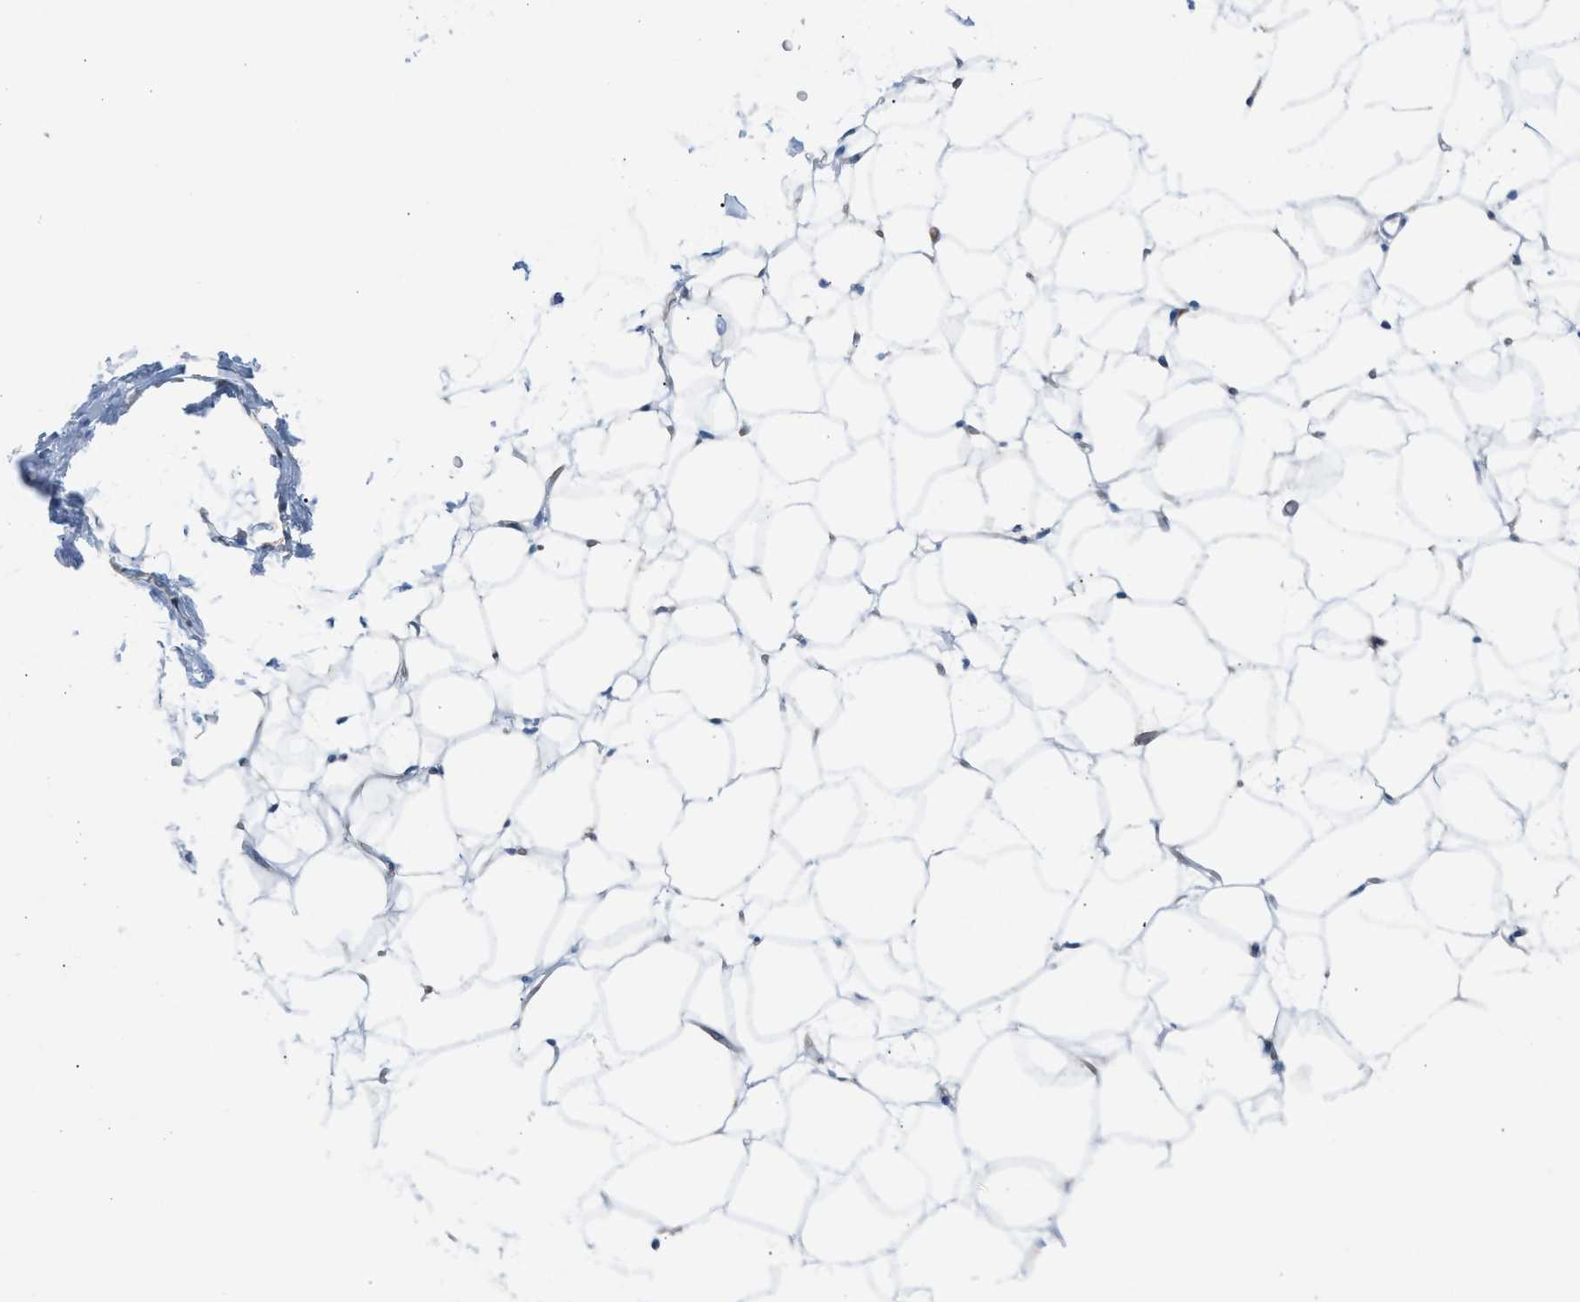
{"staining": {"intensity": "negative", "quantity": "none", "location": "none"}, "tissue": "adipose tissue", "cell_type": "Adipocytes", "image_type": "normal", "snomed": [{"axis": "morphology", "description": "Normal tissue, NOS"}, {"axis": "topography", "description": "Breast"}, {"axis": "topography", "description": "Soft tissue"}], "caption": "The IHC histopathology image has no significant expression in adipocytes of adipose tissue. Brightfield microscopy of immunohistochemistry stained with DAB (brown) and hematoxylin (blue), captured at high magnification.", "gene": "DYSF", "patient": {"sex": "female", "age": 75}}